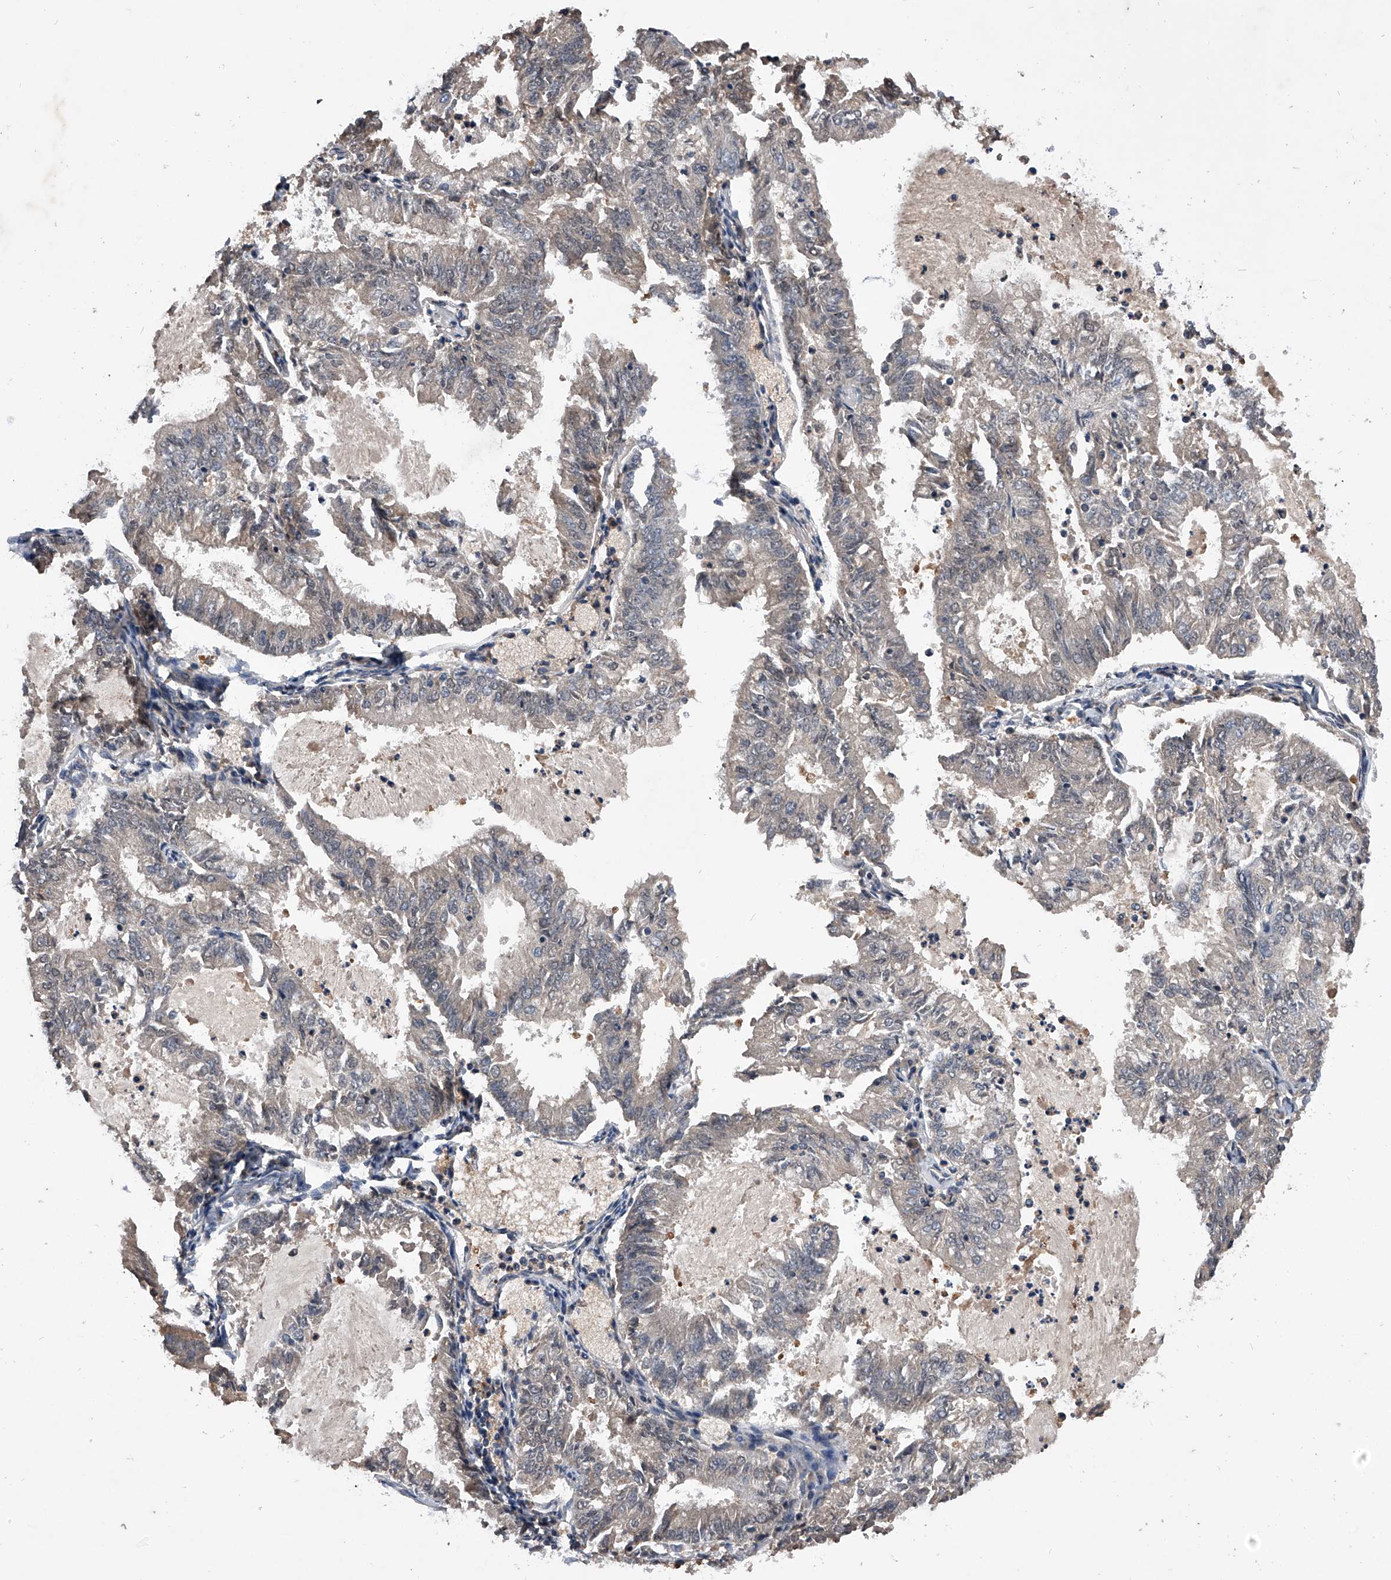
{"staining": {"intensity": "negative", "quantity": "none", "location": "none"}, "tissue": "endometrial cancer", "cell_type": "Tumor cells", "image_type": "cancer", "snomed": [{"axis": "morphology", "description": "Adenocarcinoma, NOS"}, {"axis": "topography", "description": "Endometrium"}], "caption": "There is no significant expression in tumor cells of adenocarcinoma (endometrial).", "gene": "ZNF30", "patient": {"sex": "female", "age": 57}}